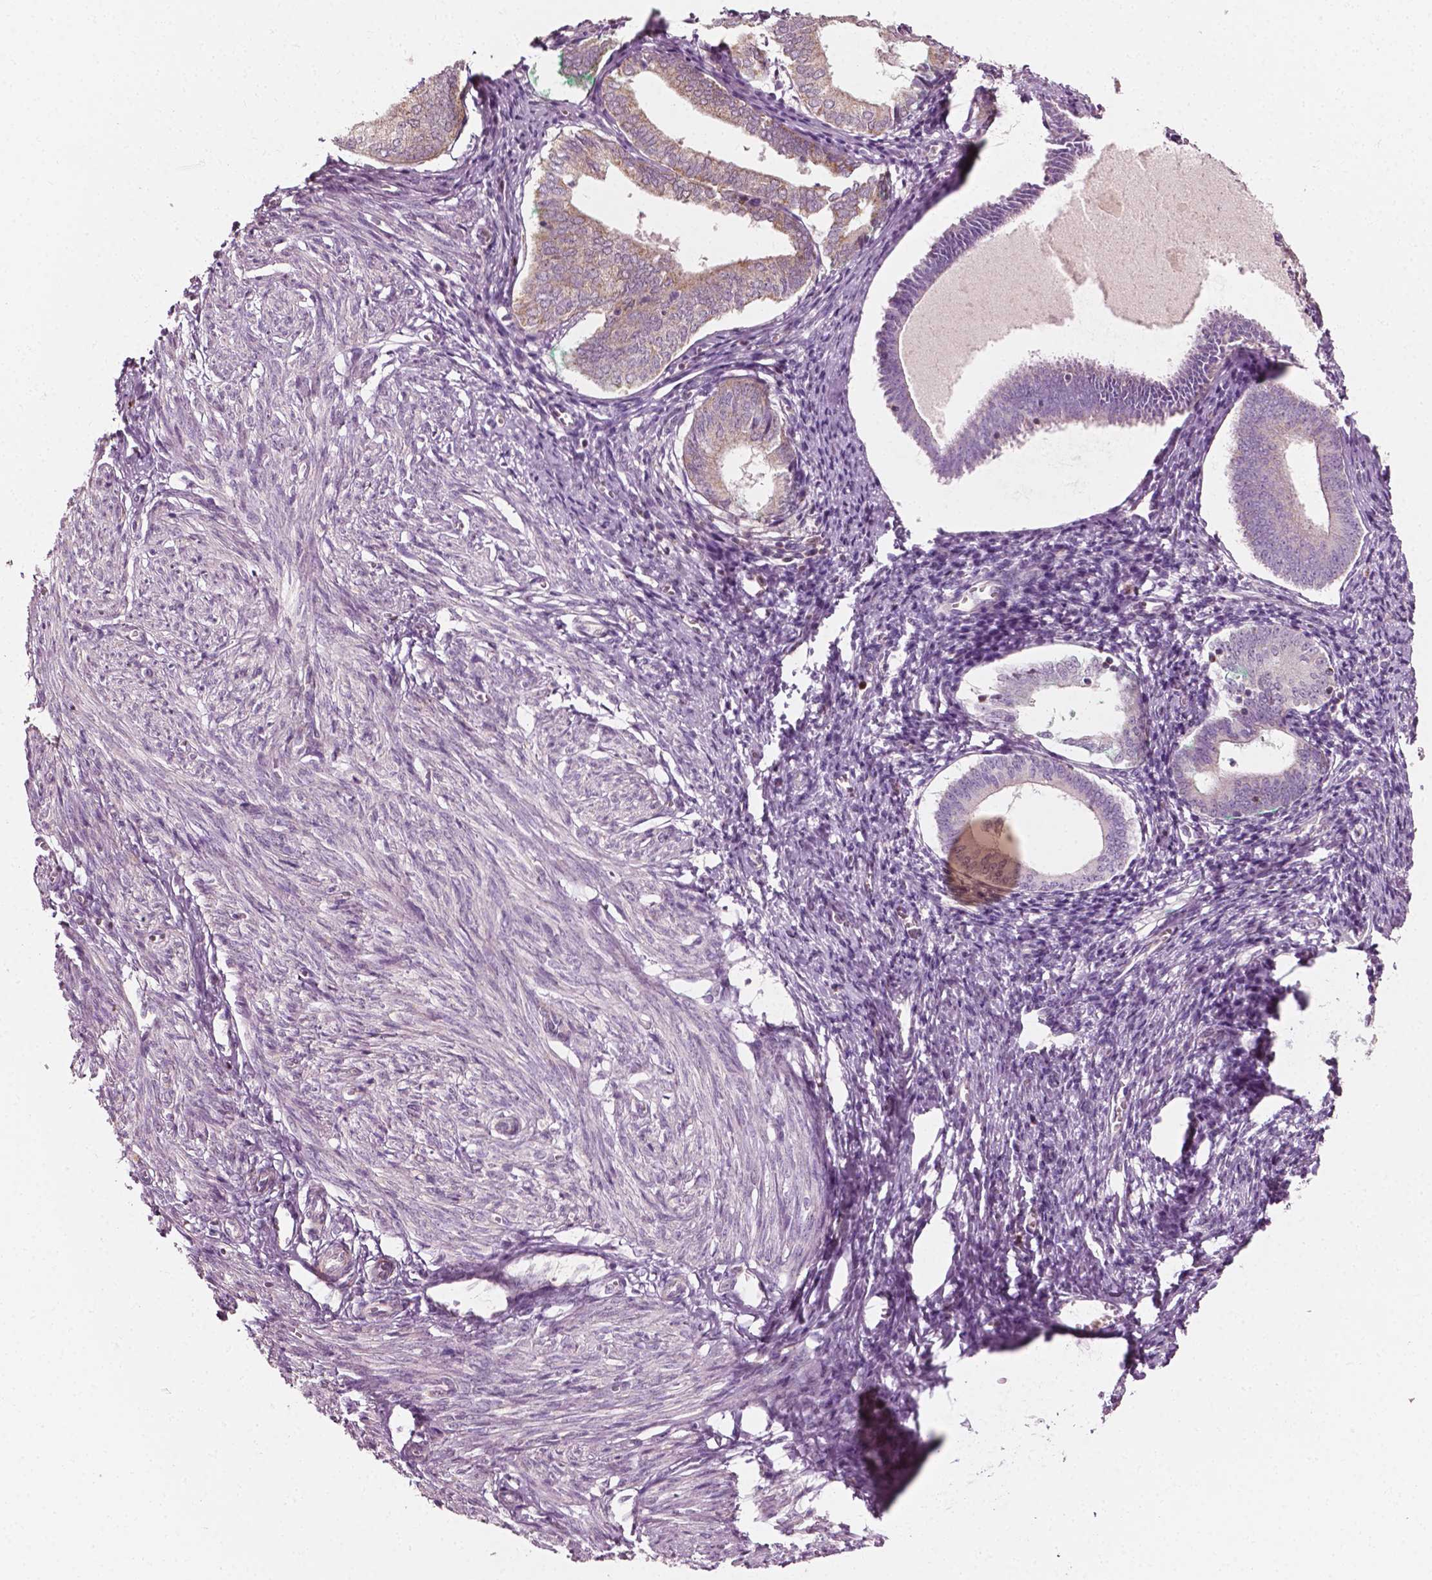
{"staining": {"intensity": "negative", "quantity": "none", "location": "none"}, "tissue": "endometrium", "cell_type": "Cells in endometrial stroma", "image_type": "normal", "snomed": [{"axis": "morphology", "description": "Normal tissue, NOS"}, {"axis": "topography", "description": "Endometrium"}], "caption": "High power microscopy photomicrograph of an IHC histopathology image of normal endometrium, revealing no significant staining in cells in endometrial stroma.", "gene": "MCL1", "patient": {"sex": "female", "age": 50}}